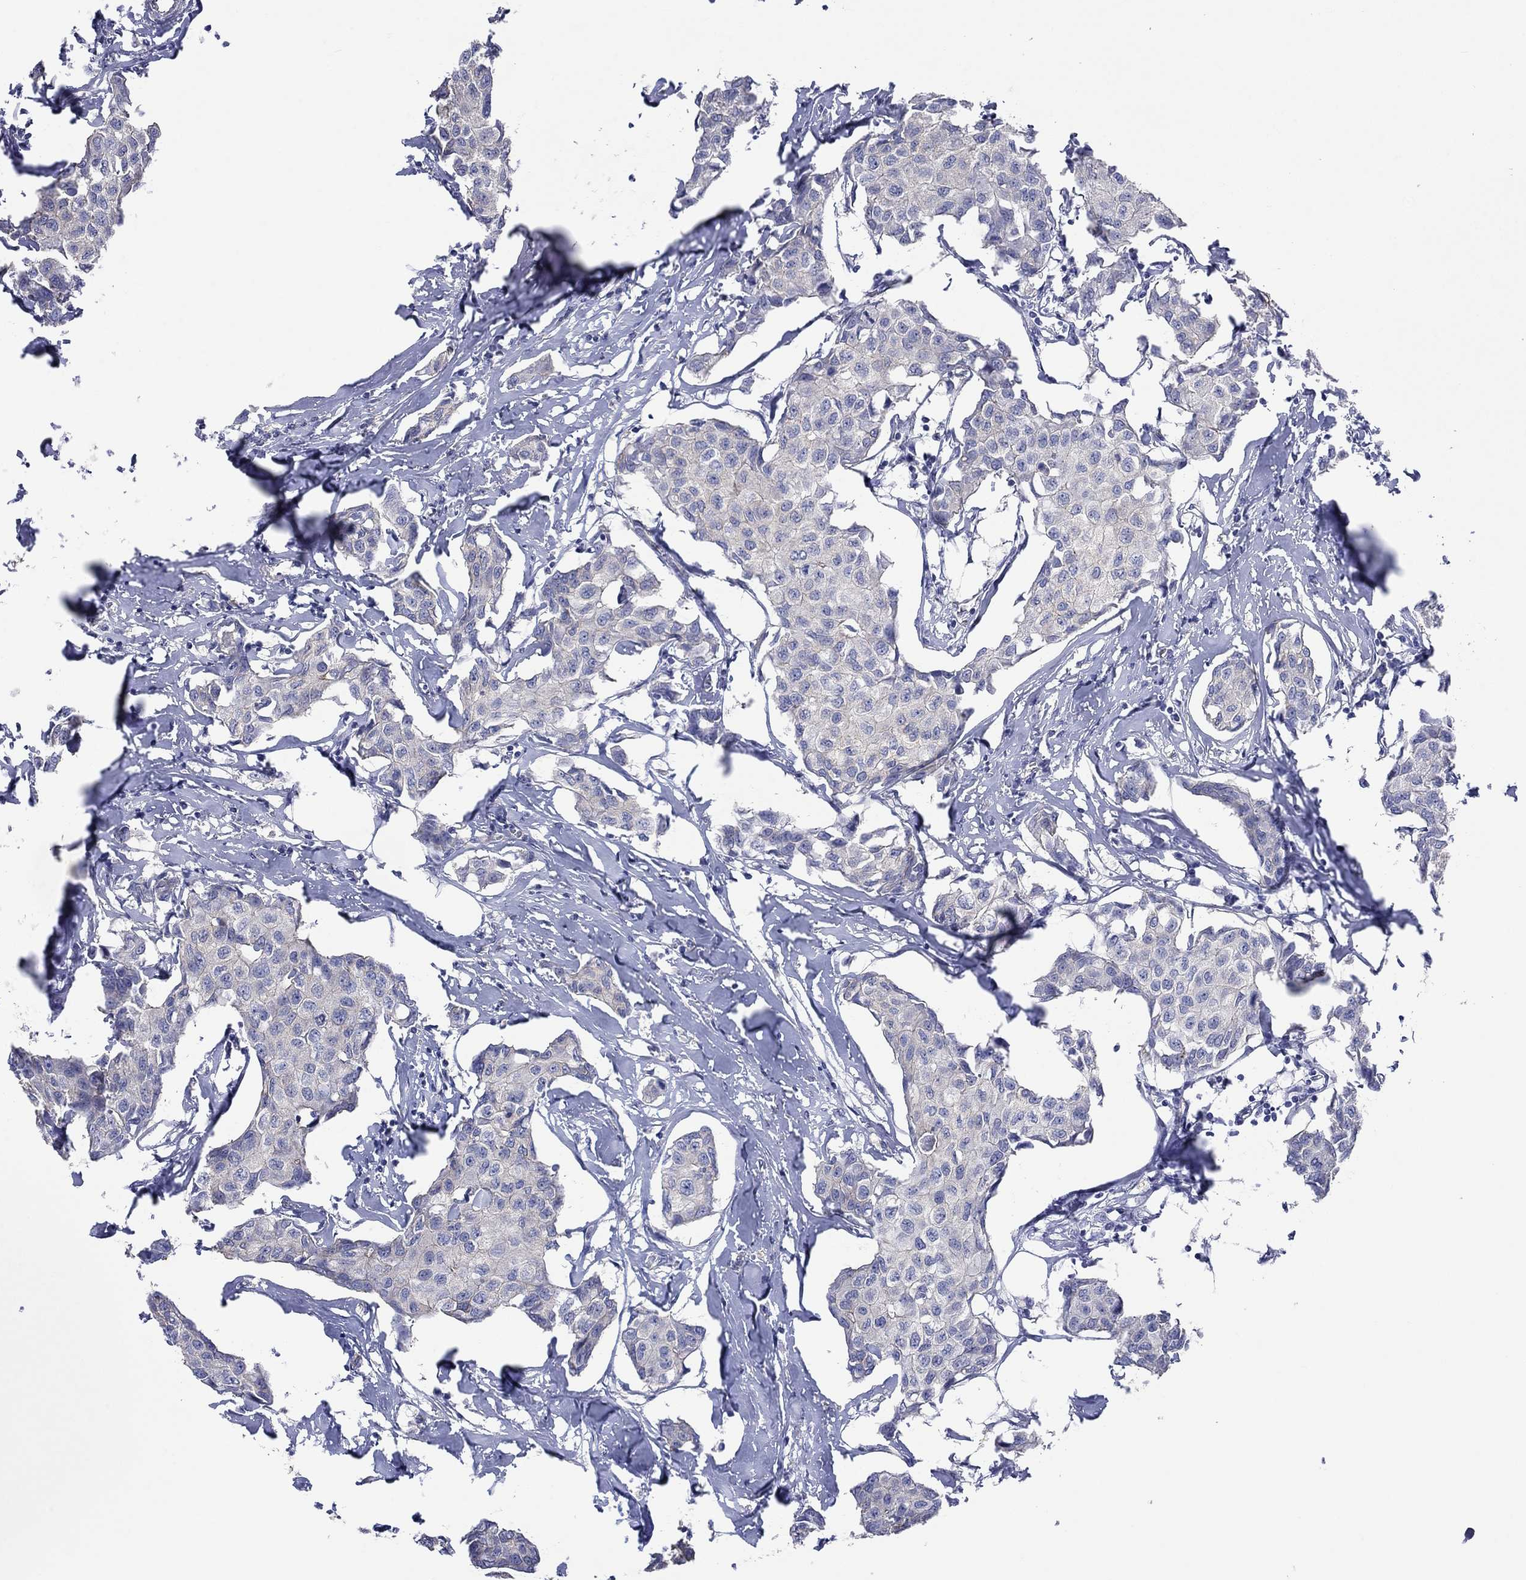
{"staining": {"intensity": "negative", "quantity": "none", "location": "none"}, "tissue": "breast cancer", "cell_type": "Tumor cells", "image_type": "cancer", "snomed": [{"axis": "morphology", "description": "Duct carcinoma"}, {"axis": "topography", "description": "Breast"}], "caption": "This image is of breast intraductal carcinoma stained with IHC to label a protein in brown with the nuclei are counter-stained blue. There is no positivity in tumor cells. (Stains: DAB IHC with hematoxylin counter stain, Microscopy: brightfield microscopy at high magnification).", "gene": "TPRN", "patient": {"sex": "female", "age": 80}}